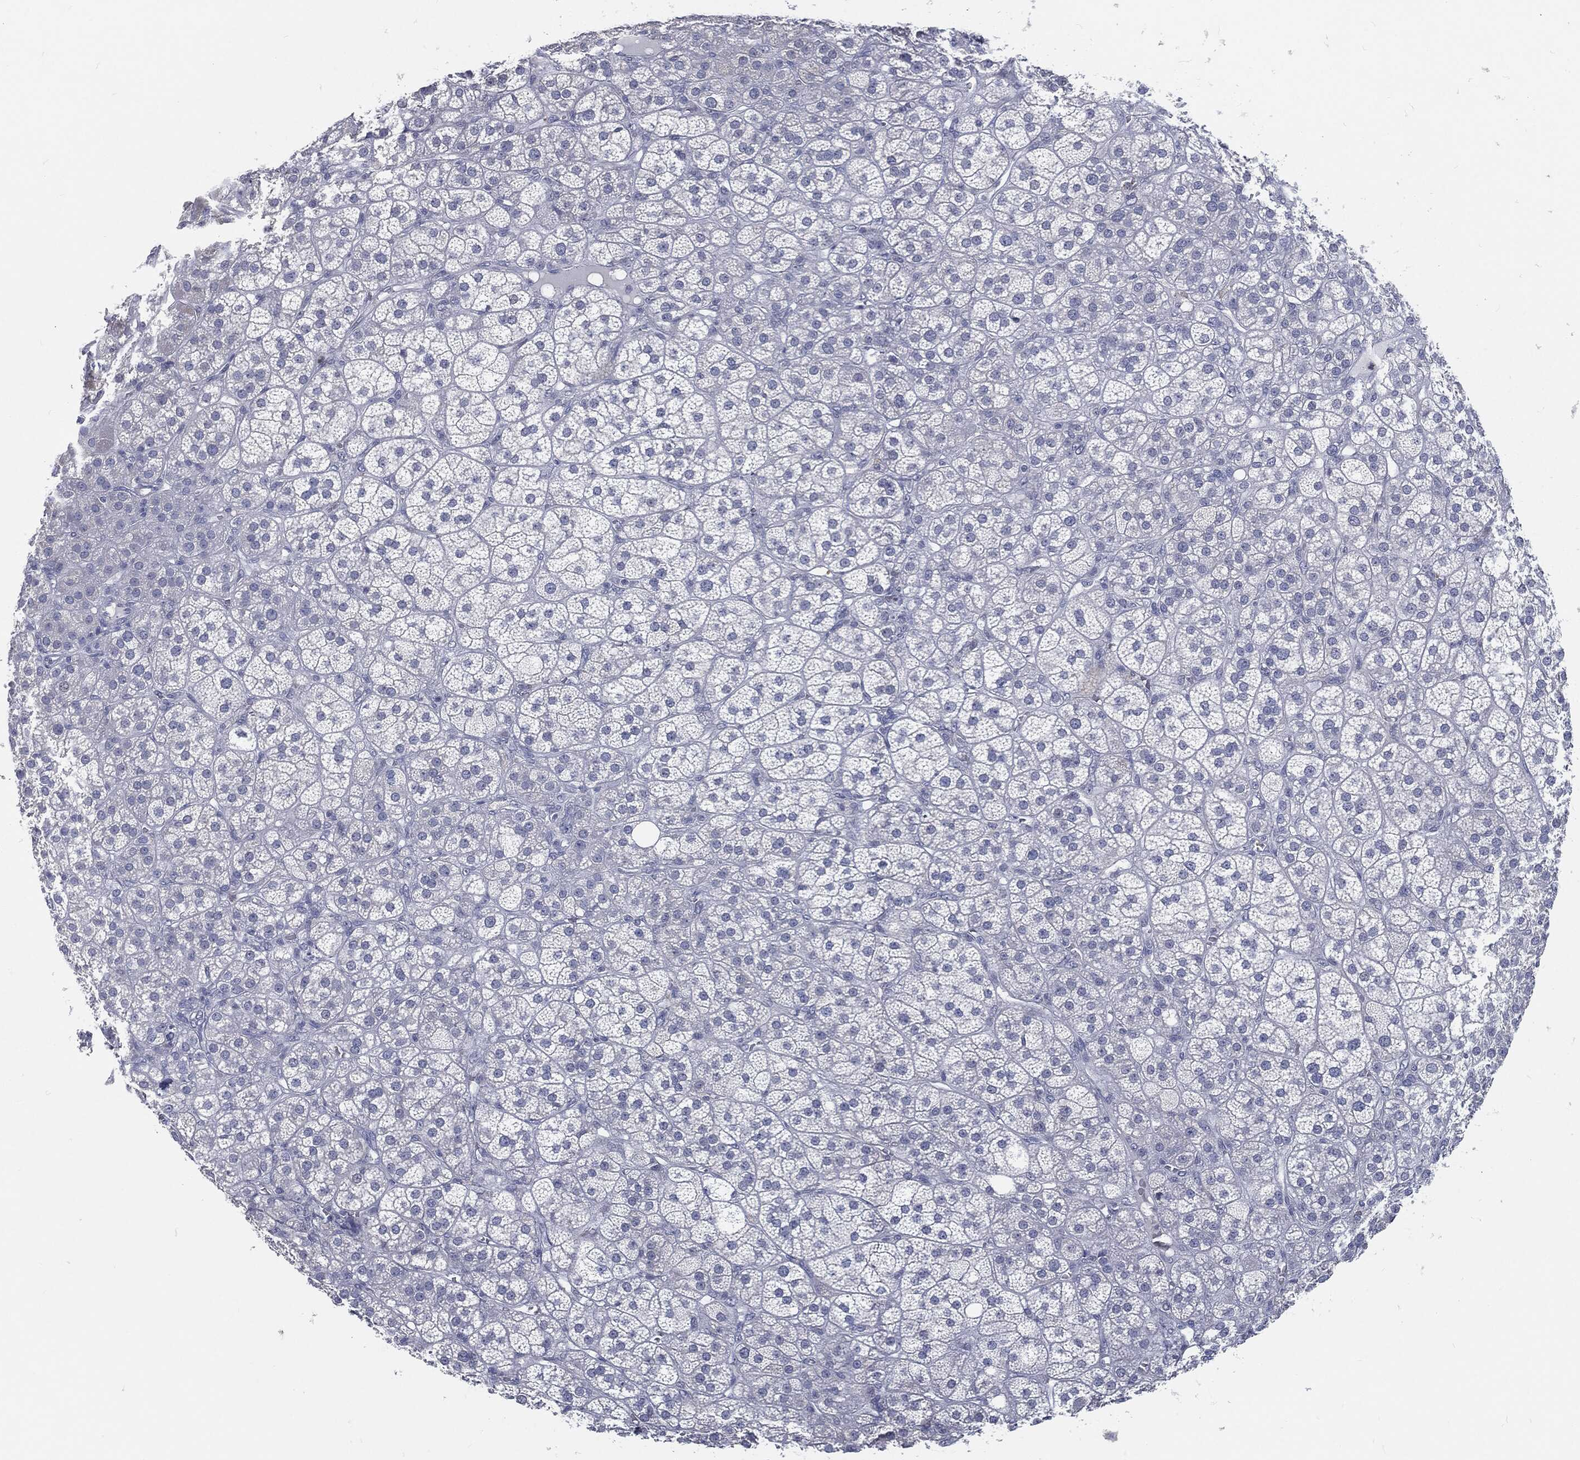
{"staining": {"intensity": "negative", "quantity": "none", "location": "none"}, "tissue": "adrenal gland", "cell_type": "Glandular cells", "image_type": "normal", "snomed": [{"axis": "morphology", "description": "Normal tissue, NOS"}, {"axis": "topography", "description": "Adrenal gland"}], "caption": "This is an IHC histopathology image of normal adrenal gland. There is no staining in glandular cells.", "gene": "PROM1", "patient": {"sex": "female", "age": 60}}